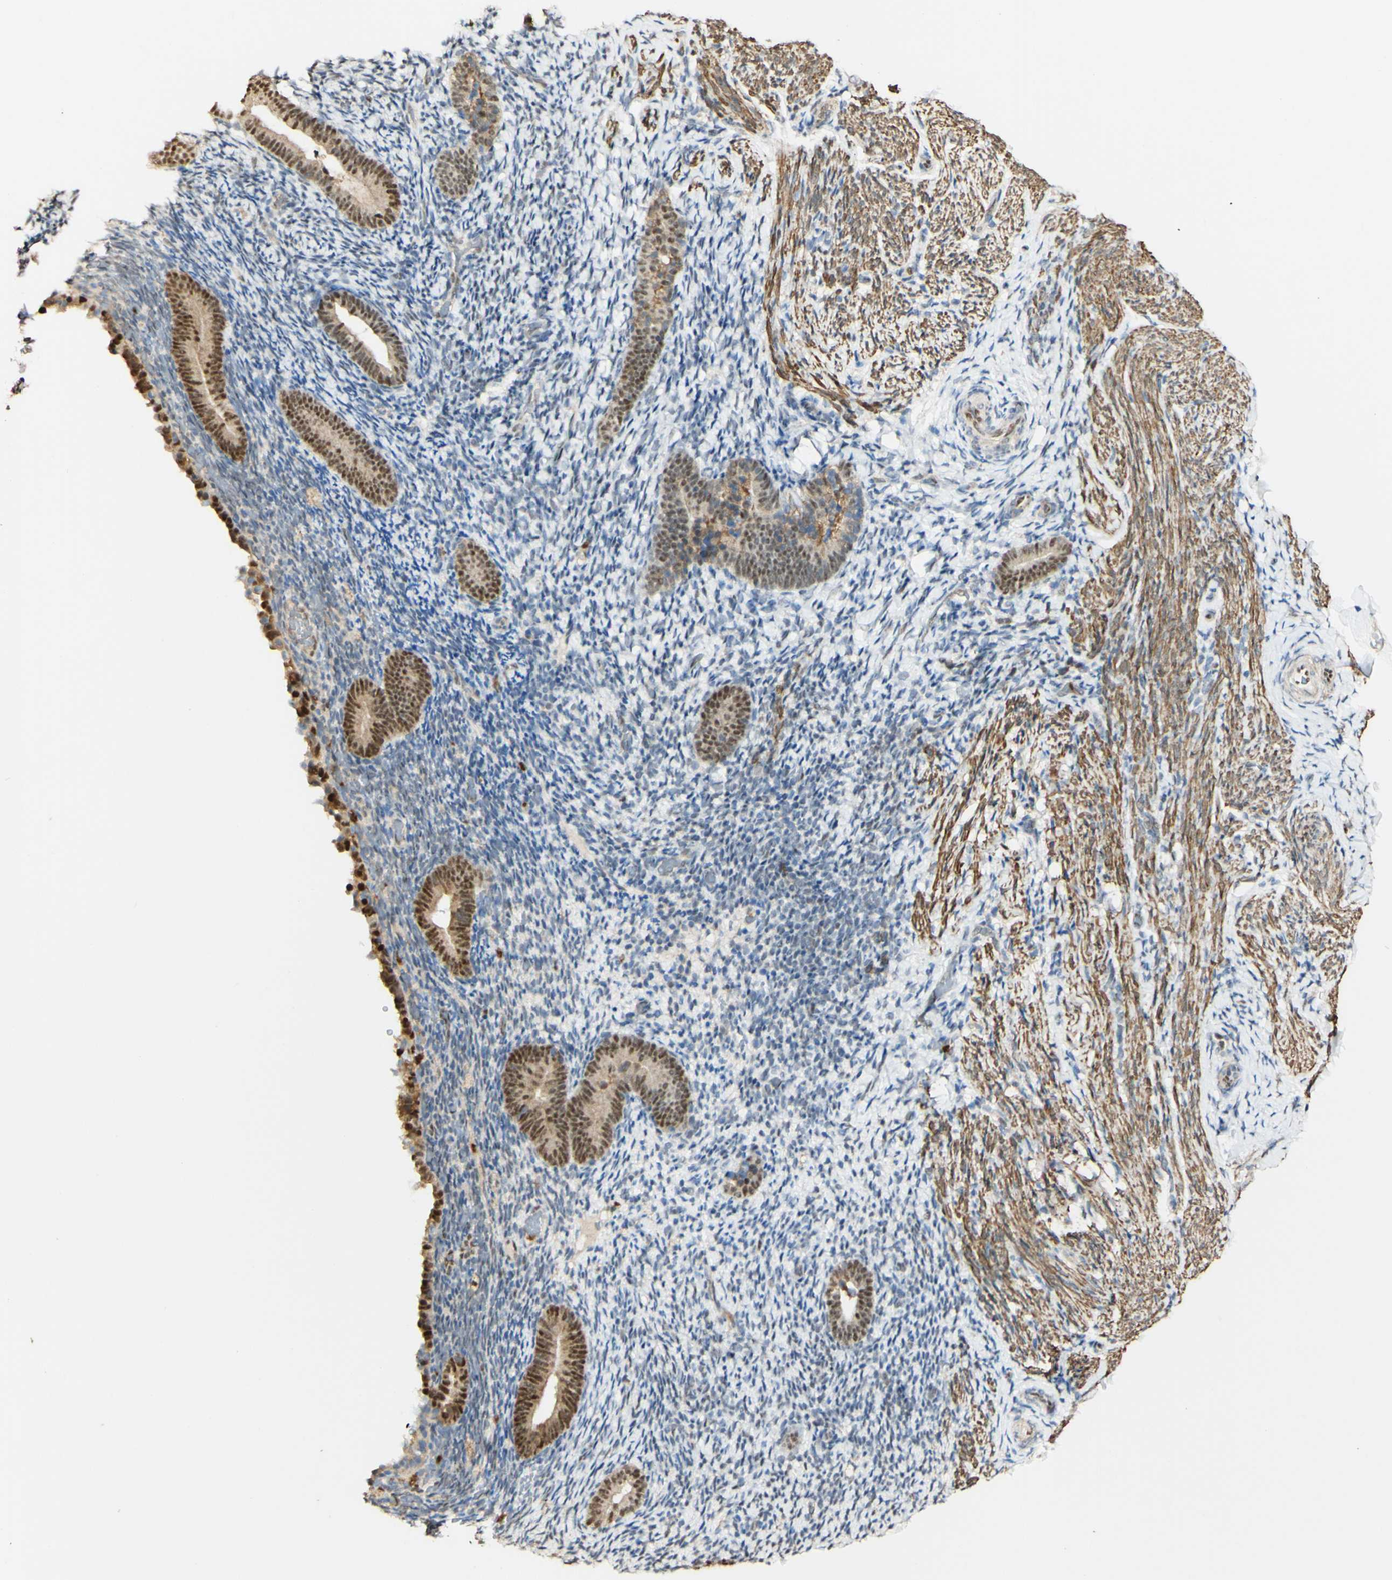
{"staining": {"intensity": "negative", "quantity": "none", "location": "none"}, "tissue": "endometrium", "cell_type": "Cells in endometrial stroma", "image_type": "normal", "snomed": [{"axis": "morphology", "description": "Normal tissue, NOS"}, {"axis": "topography", "description": "Endometrium"}], "caption": "Micrograph shows no significant protein staining in cells in endometrial stroma of normal endometrium. (DAB immunohistochemistry (IHC) with hematoxylin counter stain).", "gene": "MAP3K4", "patient": {"sex": "female", "age": 51}}